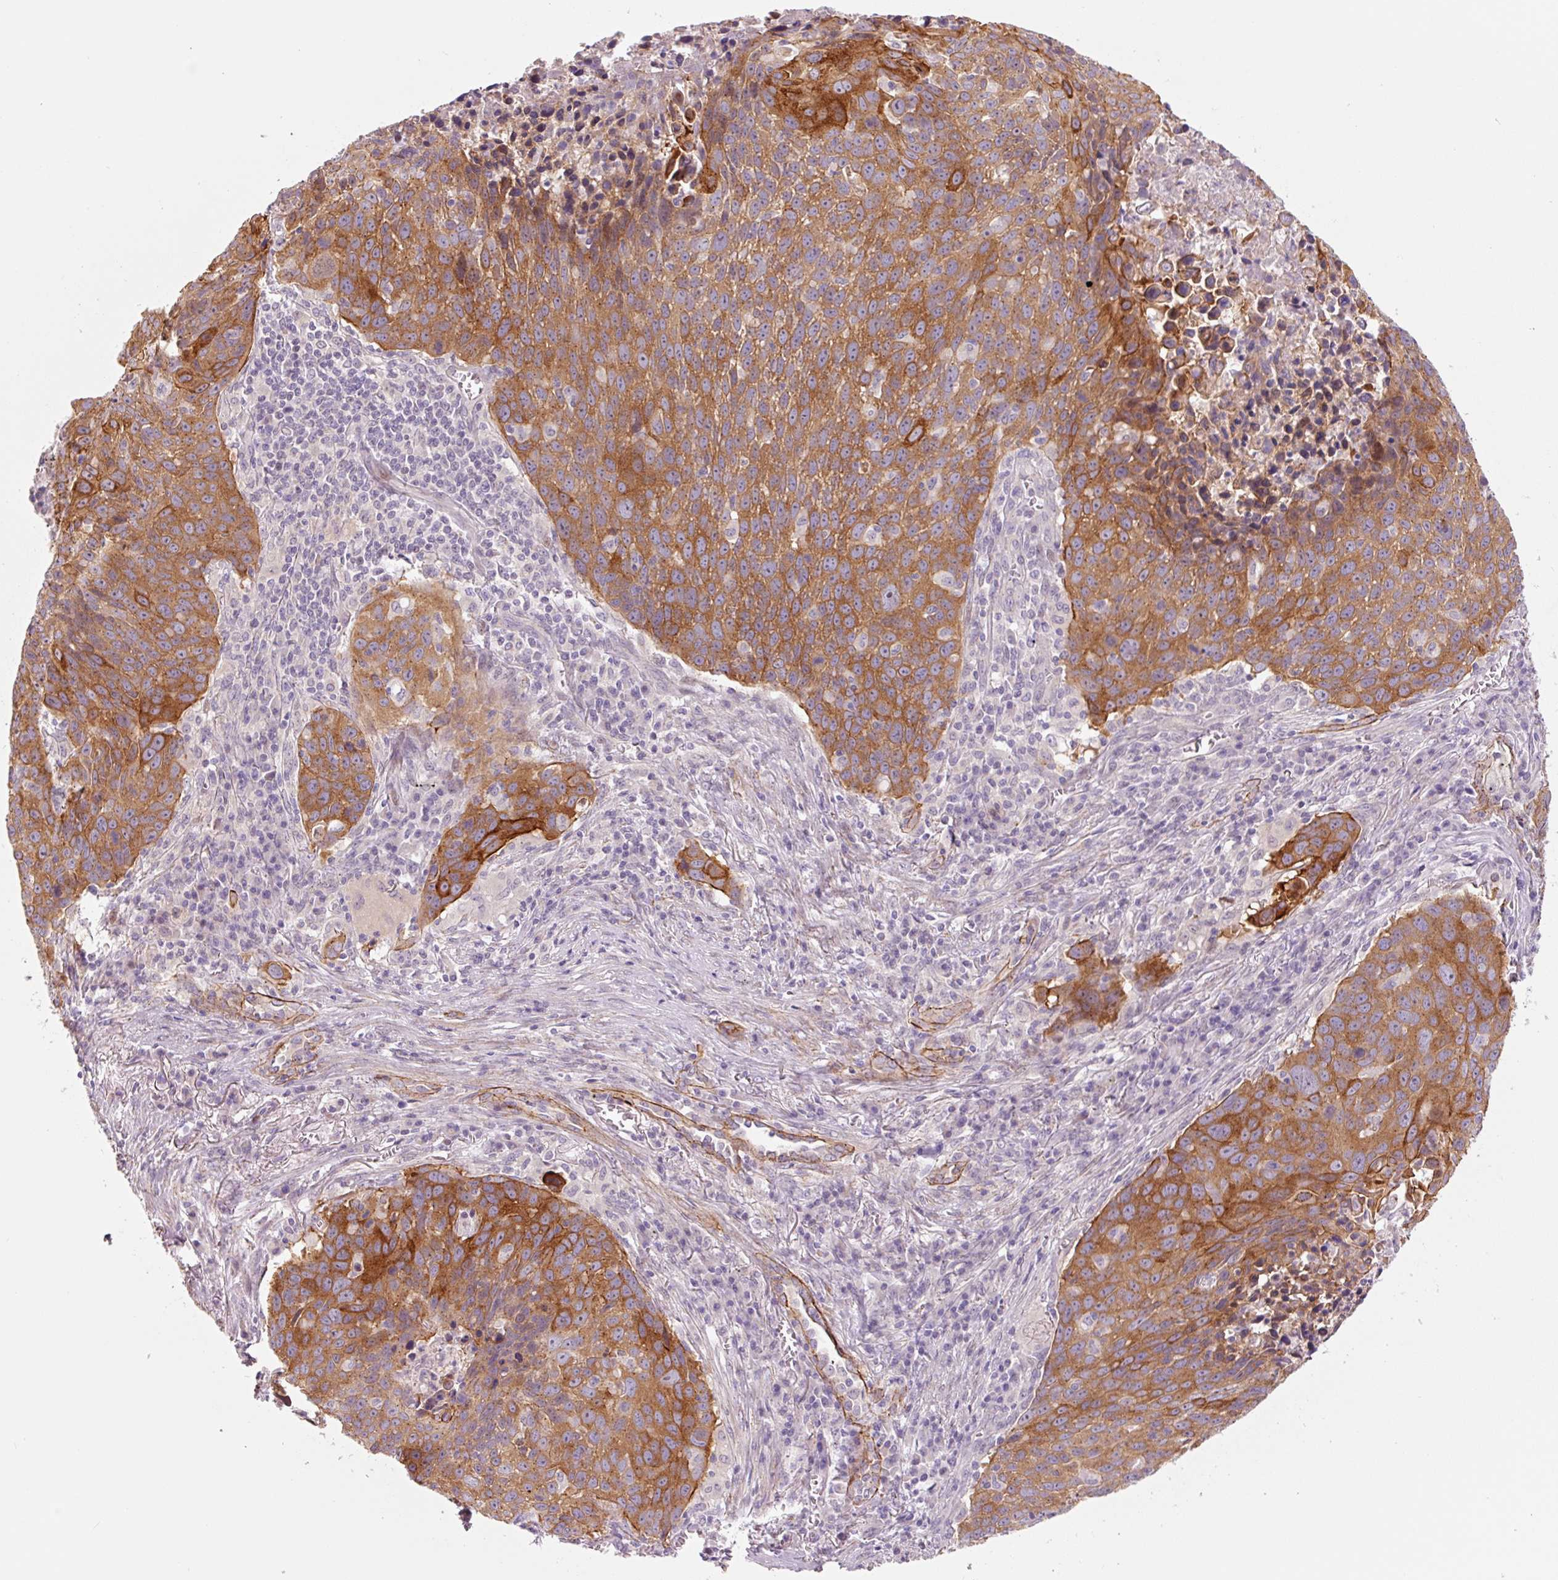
{"staining": {"intensity": "strong", "quantity": ">75%", "location": "cytoplasmic/membranous"}, "tissue": "lung cancer", "cell_type": "Tumor cells", "image_type": "cancer", "snomed": [{"axis": "morphology", "description": "Squamous cell carcinoma, NOS"}, {"axis": "topography", "description": "Lung"}], "caption": "Immunohistochemistry micrograph of neoplastic tissue: human lung cancer stained using immunohistochemistry (IHC) exhibits high levels of strong protein expression localized specifically in the cytoplasmic/membranous of tumor cells, appearing as a cytoplasmic/membranous brown color.", "gene": "DAPP1", "patient": {"sex": "male", "age": 78}}